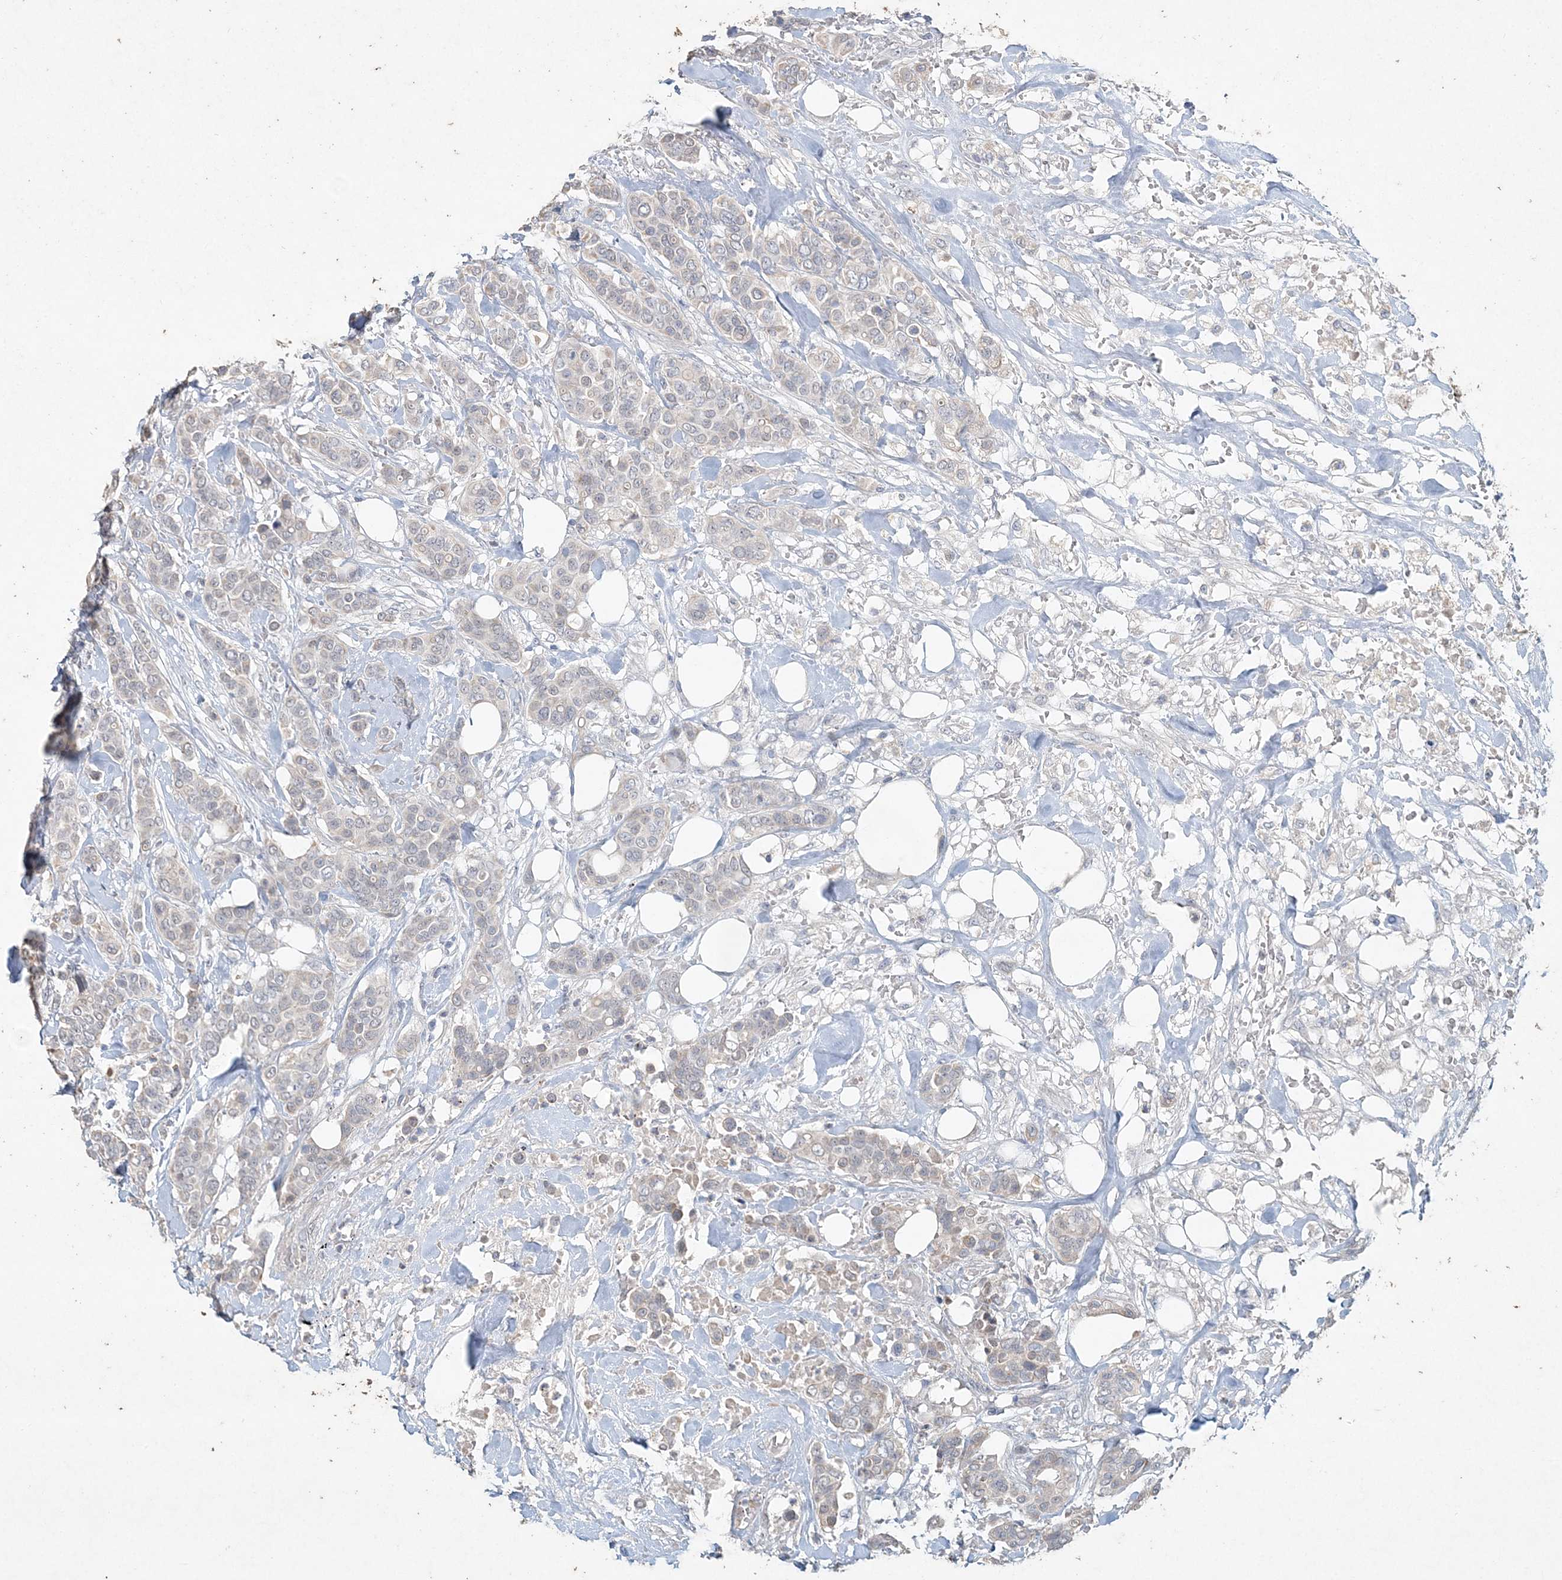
{"staining": {"intensity": "weak", "quantity": "<25%", "location": "cytoplasmic/membranous"}, "tissue": "breast cancer", "cell_type": "Tumor cells", "image_type": "cancer", "snomed": [{"axis": "morphology", "description": "Lobular carcinoma"}, {"axis": "topography", "description": "Breast"}], "caption": "The micrograph demonstrates no staining of tumor cells in breast cancer (lobular carcinoma).", "gene": "DNAH5", "patient": {"sex": "female", "age": 51}}